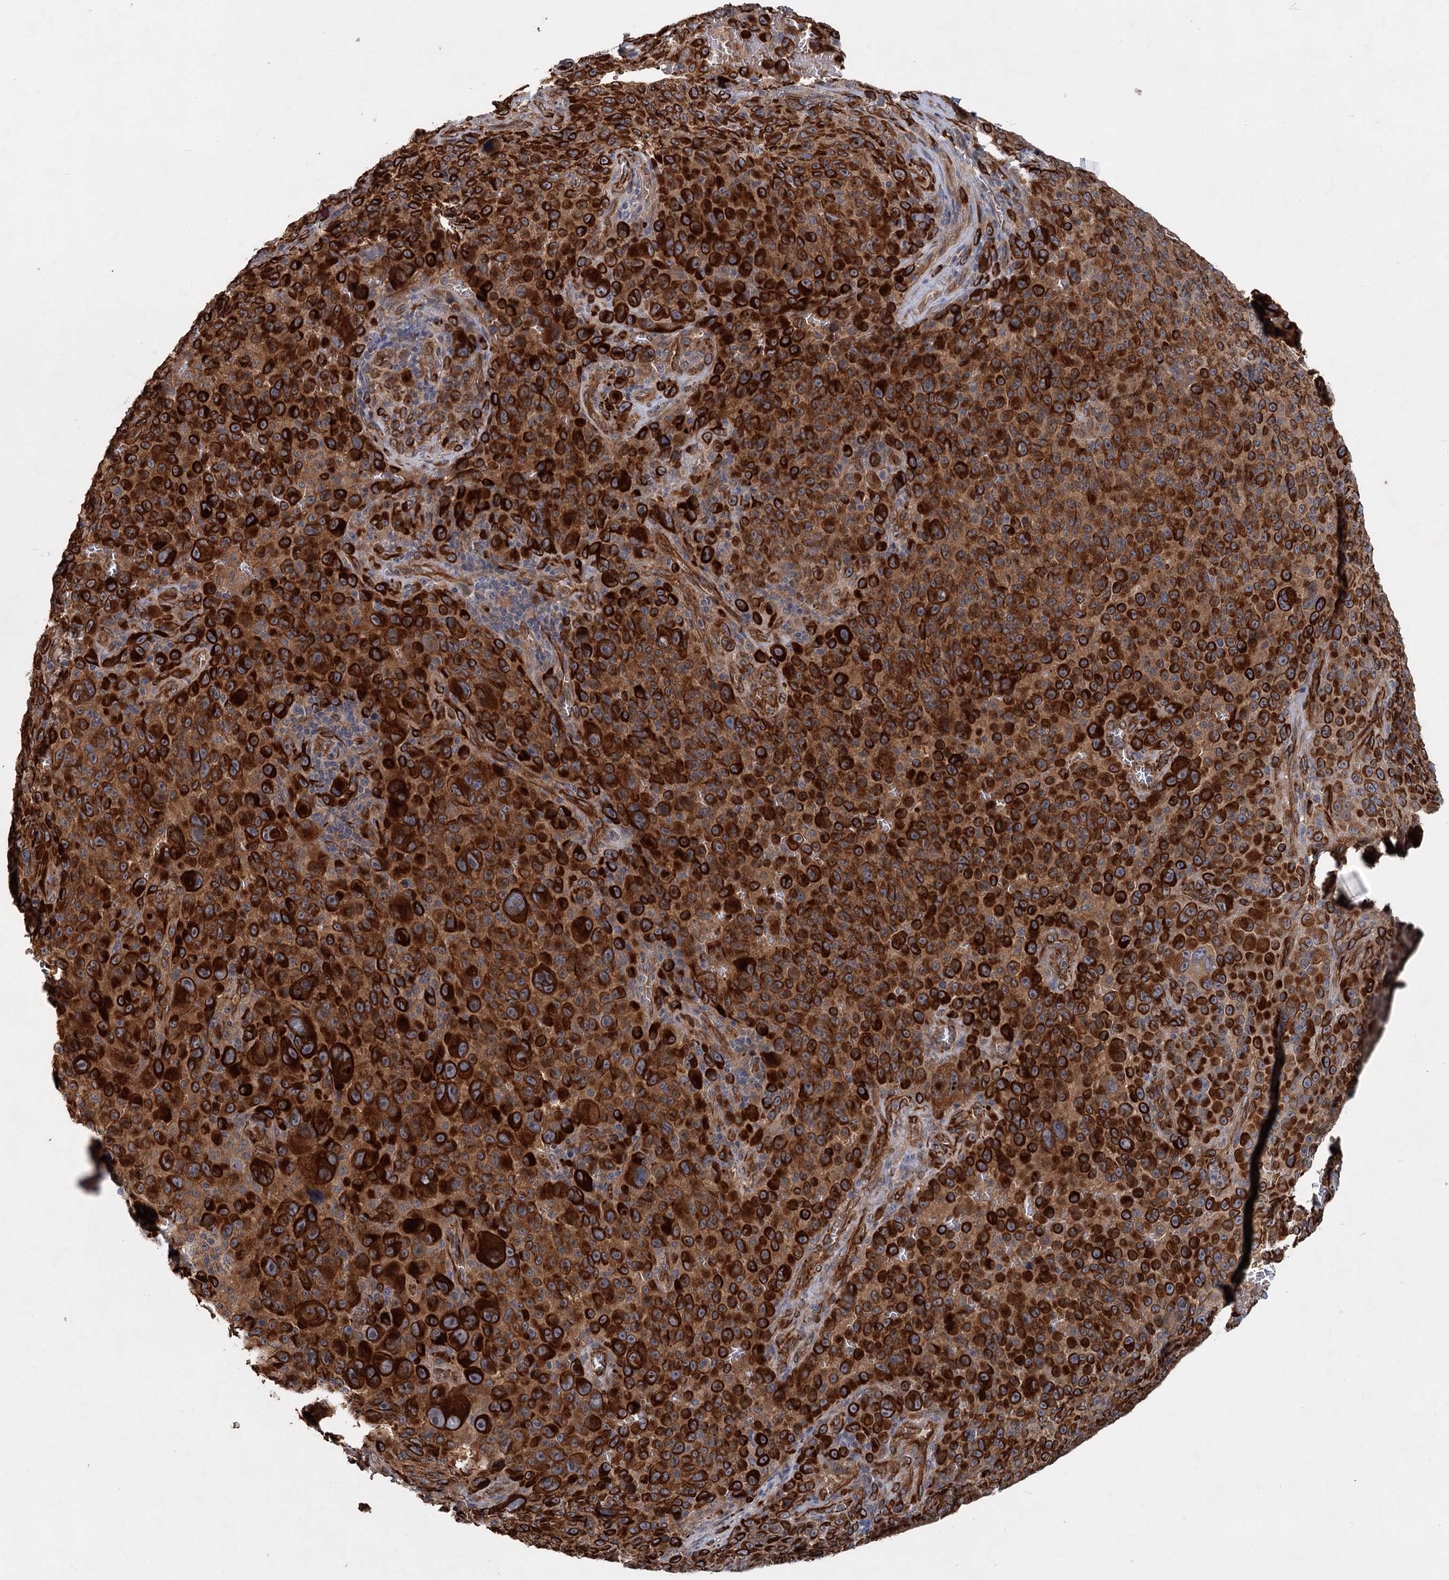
{"staining": {"intensity": "strong", "quantity": ">75%", "location": "cytoplasmic/membranous"}, "tissue": "melanoma", "cell_type": "Tumor cells", "image_type": "cancer", "snomed": [{"axis": "morphology", "description": "Malignant melanoma, NOS"}, {"axis": "topography", "description": "Skin"}], "caption": "DAB (3,3'-diaminobenzidine) immunohistochemical staining of melanoma demonstrates strong cytoplasmic/membranous protein expression in approximately >75% of tumor cells.", "gene": "PKN2", "patient": {"sex": "female", "age": 82}}